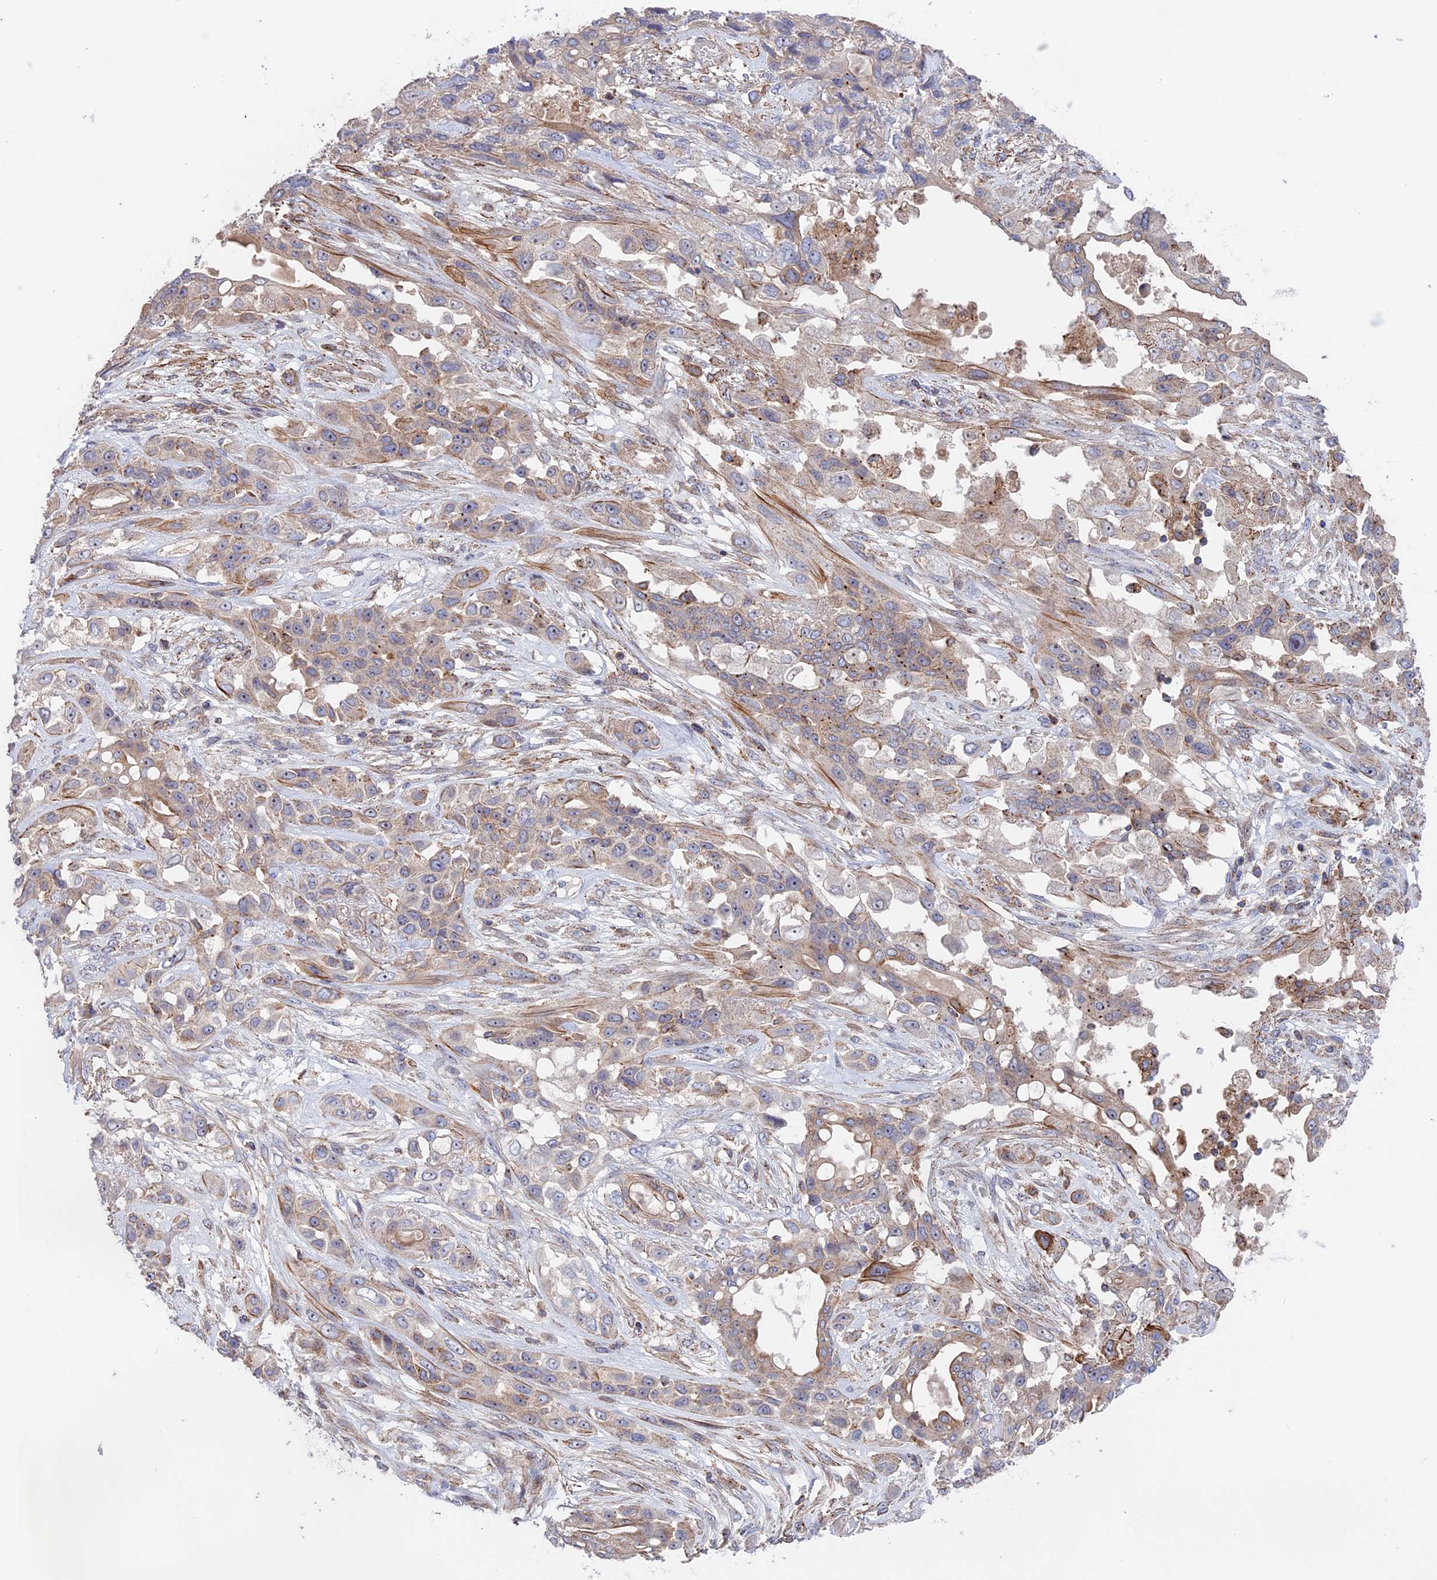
{"staining": {"intensity": "weak", "quantity": "<25%", "location": "cytoplasmic/membranous"}, "tissue": "lung cancer", "cell_type": "Tumor cells", "image_type": "cancer", "snomed": [{"axis": "morphology", "description": "Squamous cell carcinoma, NOS"}, {"axis": "topography", "description": "Lung"}], "caption": "Human squamous cell carcinoma (lung) stained for a protein using immunohistochemistry demonstrates no staining in tumor cells.", "gene": "LYPD5", "patient": {"sex": "female", "age": 70}}